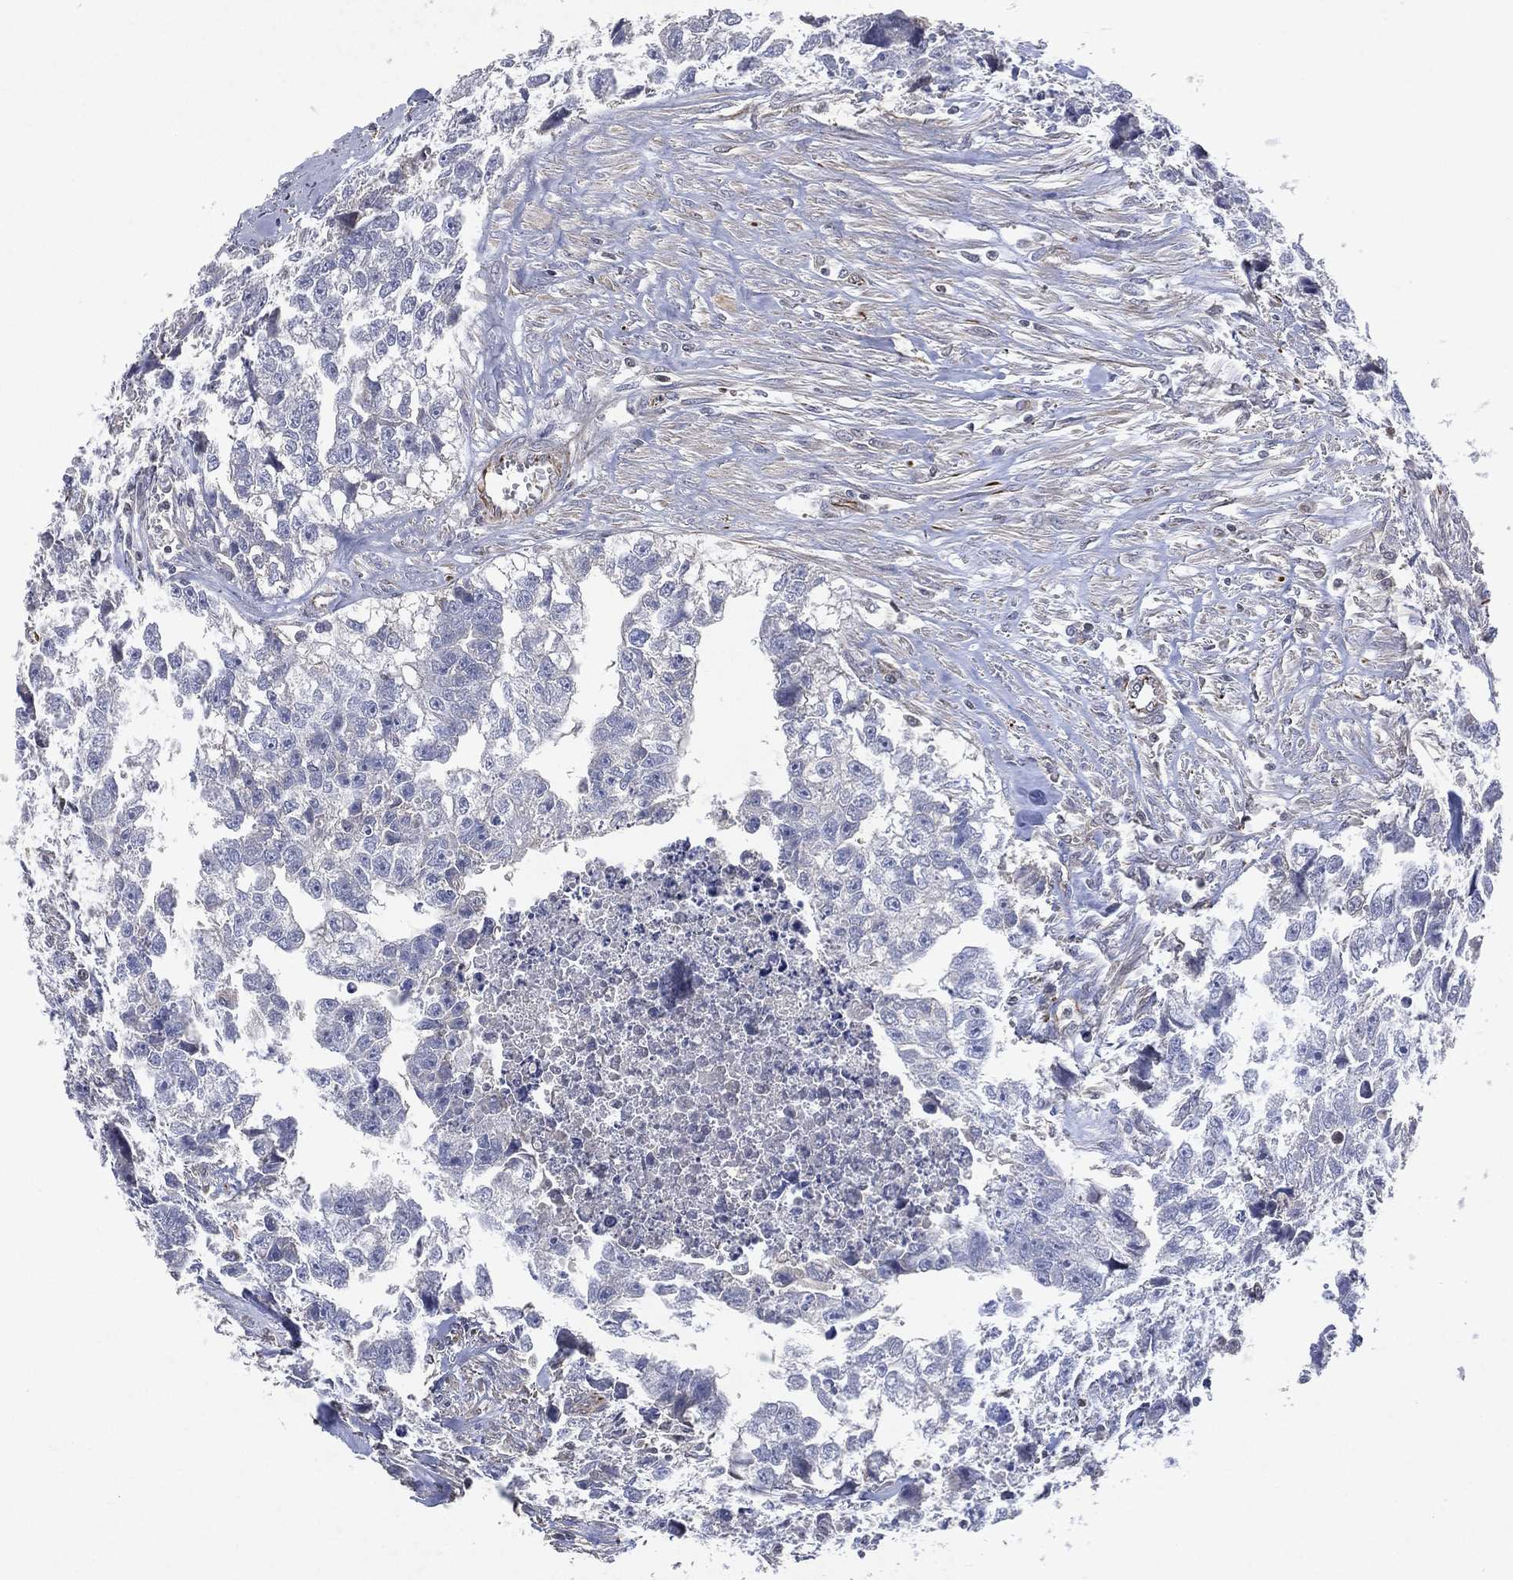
{"staining": {"intensity": "negative", "quantity": "none", "location": "none"}, "tissue": "testis cancer", "cell_type": "Tumor cells", "image_type": "cancer", "snomed": [{"axis": "morphology", "description": "Carcinoma, Embryonal, NOS"}, {"axis": "morphology", "description": "Teratoma, malignant, NOS"}, {"axis": "topography", "description": "Testis"}], "caption": "Human testis cancer stained for a protein using IHC exhibits no expression in tumor cells.", "gene": "FLI1", "patient": {"sex": "male", "age": 44}}